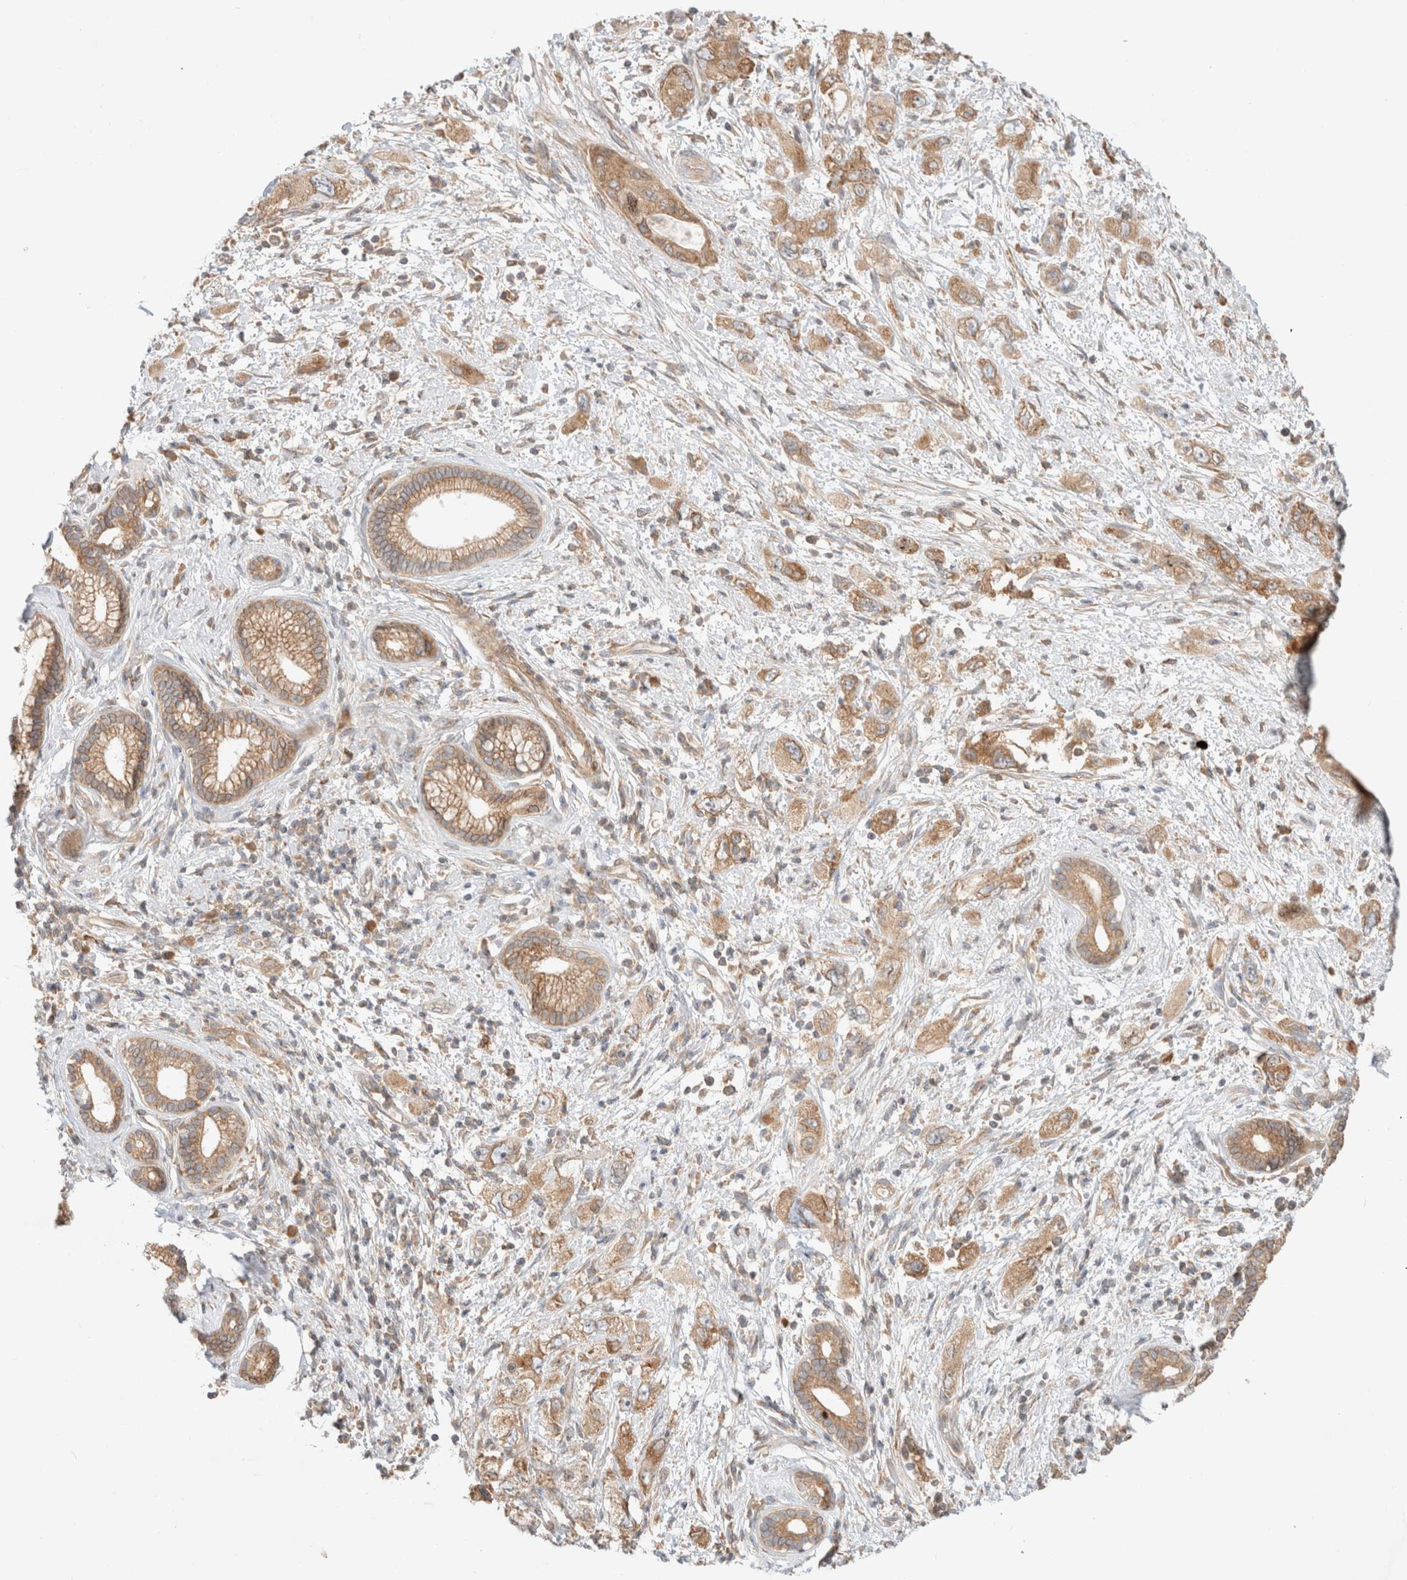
{"staining": {"intensity": "weak", "quantity": ">75%", "location": "cytoplasmic/membranous"}, "tissue": "pancreatic cancer", "cell_type": "Tumor cells", "image_type": "cancer", "snomed": [{"axis": "morphology", "description": "Adenocarcinoma, NOS"}, {"axis": "topography", "description": "Pancreas"}], "caption": "Human pancreatic adenocarcinoma stained with a protein marker shows weak staining in tumor cells.", "gene": "MARK3", "patient": {"sex": "female", "age": 73}}